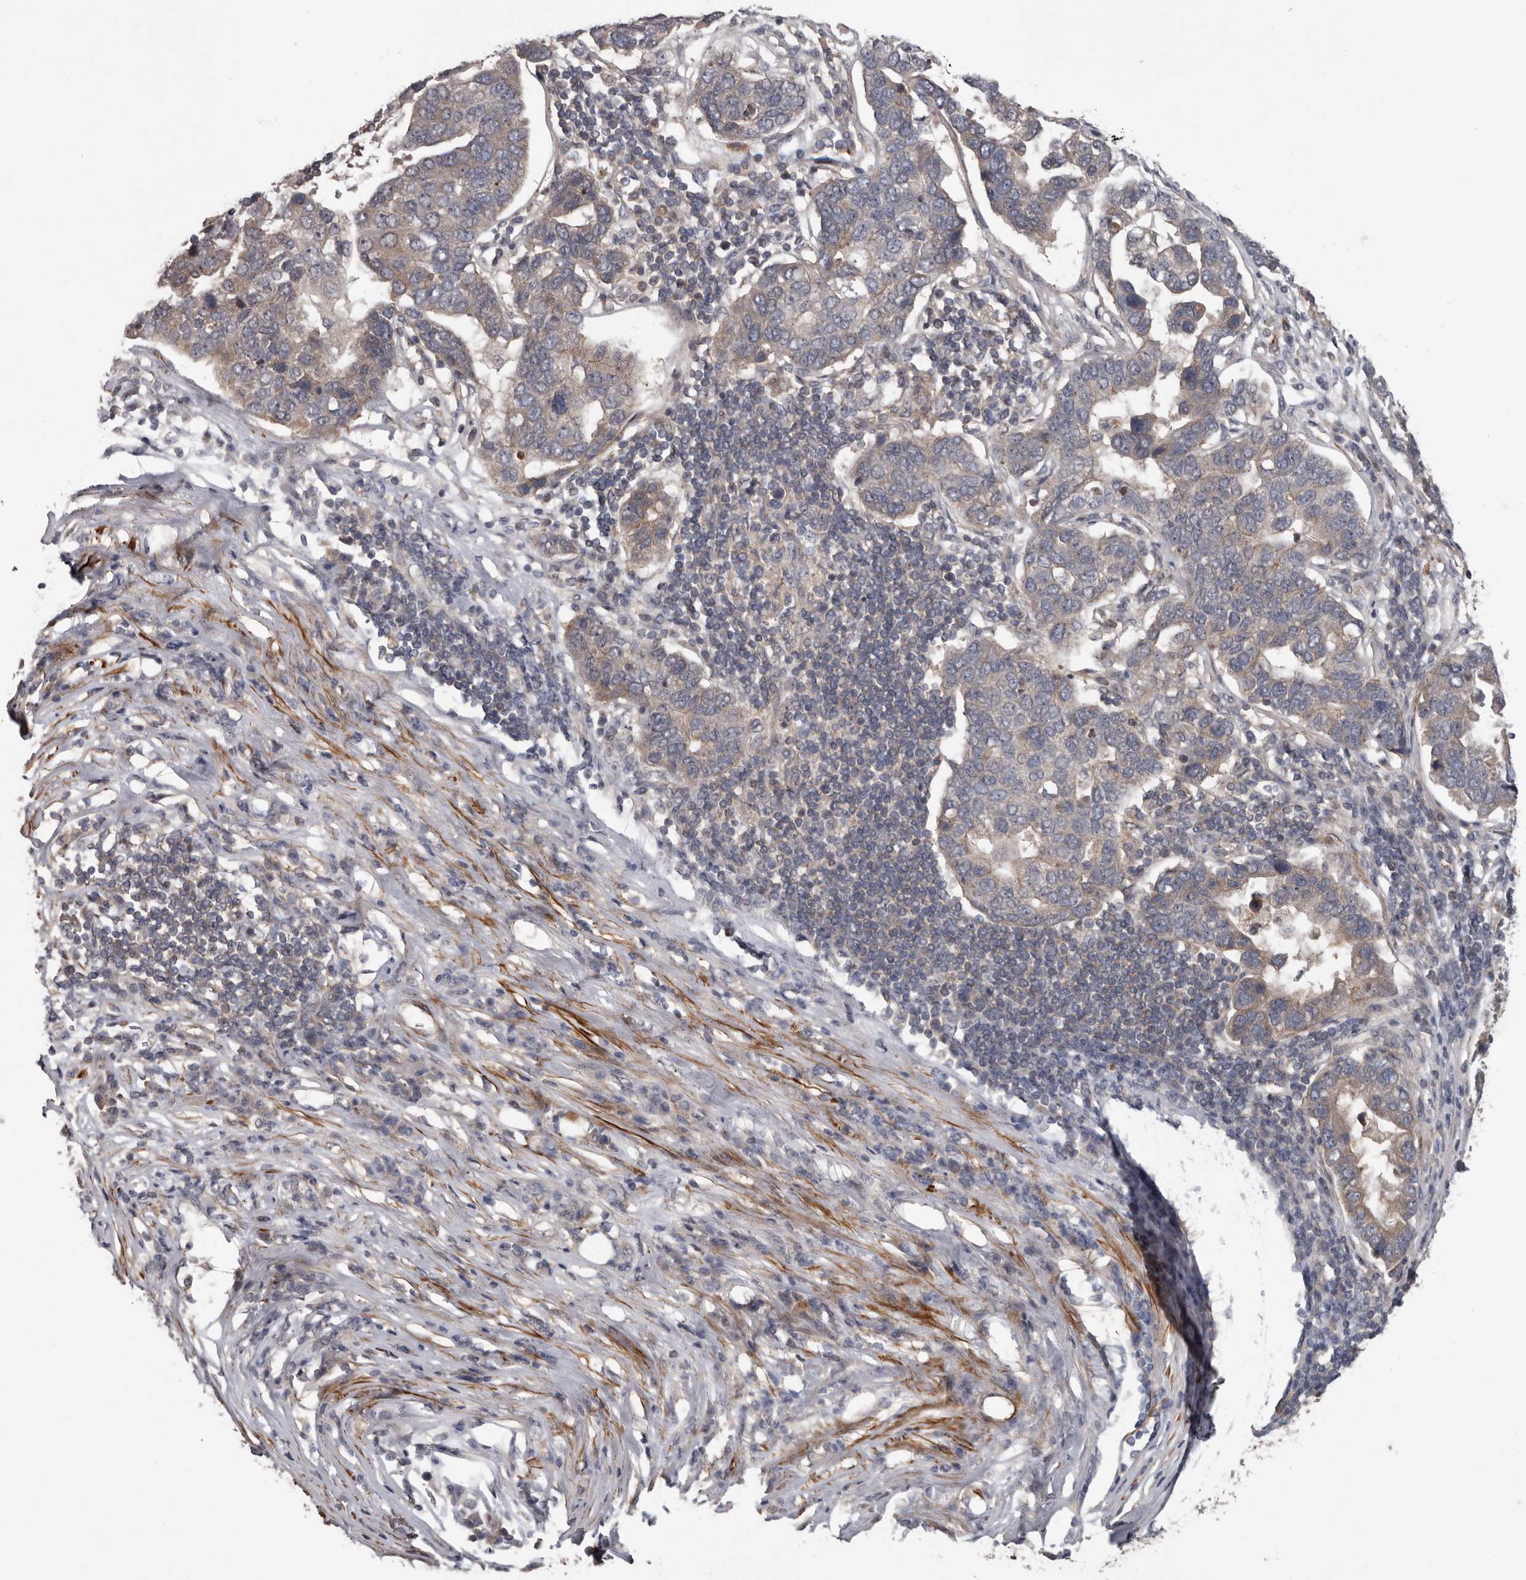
{"staining": {"intensity": "weak", "quantity": "25%-75%", "location": "cytoplasmic/membranous"}, "tissue": "pancreatic cancer", "cell_type": "Tumor cells", "image_type": "cancer", "snomed": [{"axis": "morphology", "description": "Adenocarcinoma, NOS"}, {"axis": "topography", "description": "Pancreas"}], "caption": "Weak cytoplasmic/membranous staining for a protein is identified in about 25%-75% of tumor cells of pancreatic adenocarcinoma using immunohistochemistry.", "gene": "FGFR4", "patient": {"sex": "female", "age": 61}}